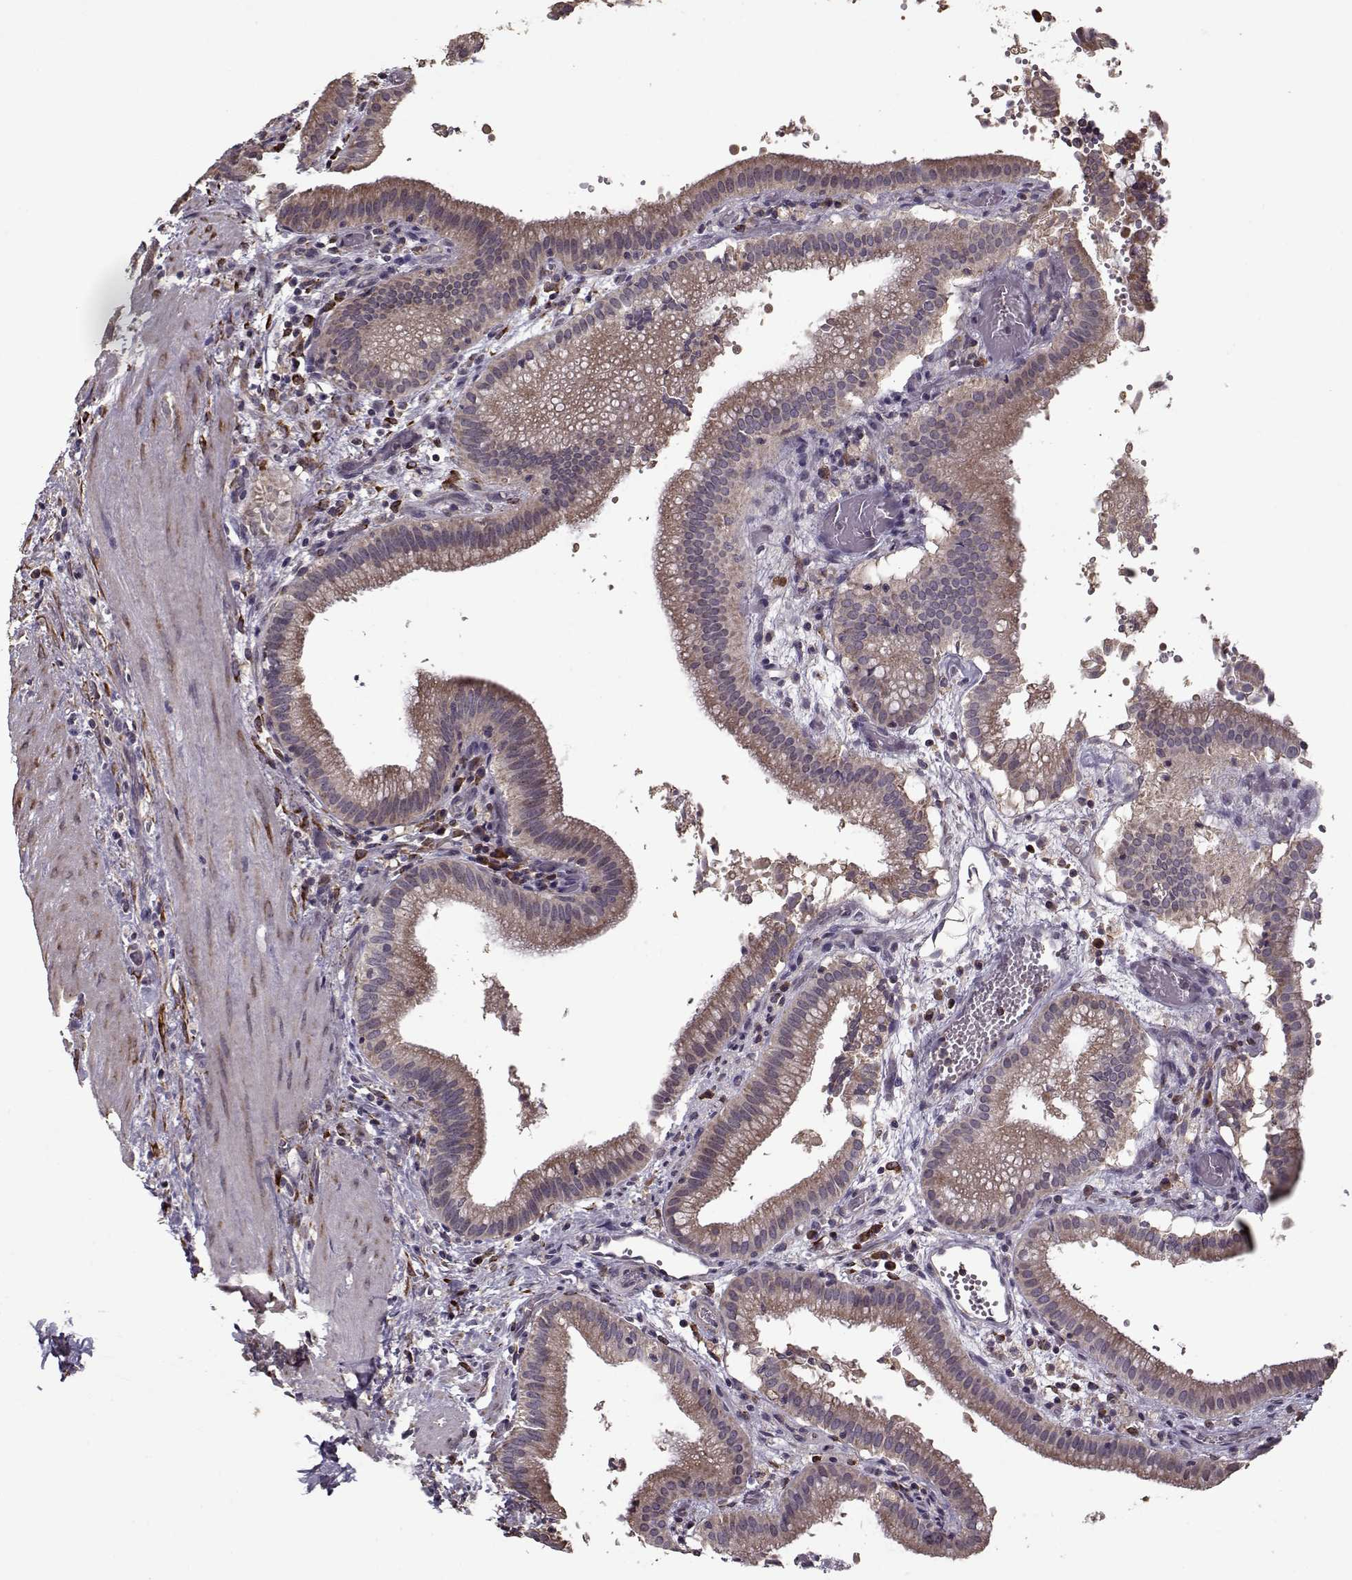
{"staining": {"intensity": "moderate", "quantity": ">75%", "location": "cytoplasmic/membranous"}, "tissue": "gallbladder", "cell_type": "Glandular cells", "image_type": "normal", "snomed": [{"axis": "morphology", "description": "Normal tissue, NOS"}, {"axis": "topography", "description": "Gallbladder"}], "caption": "The histopathology image reveals a brown stain indicating the presence of a protein in the cytoplasmic/membranous of glandular cells in gallbladder.", "gene": "IMMP1L", "patient": {"sex": "male", "age": 42}}